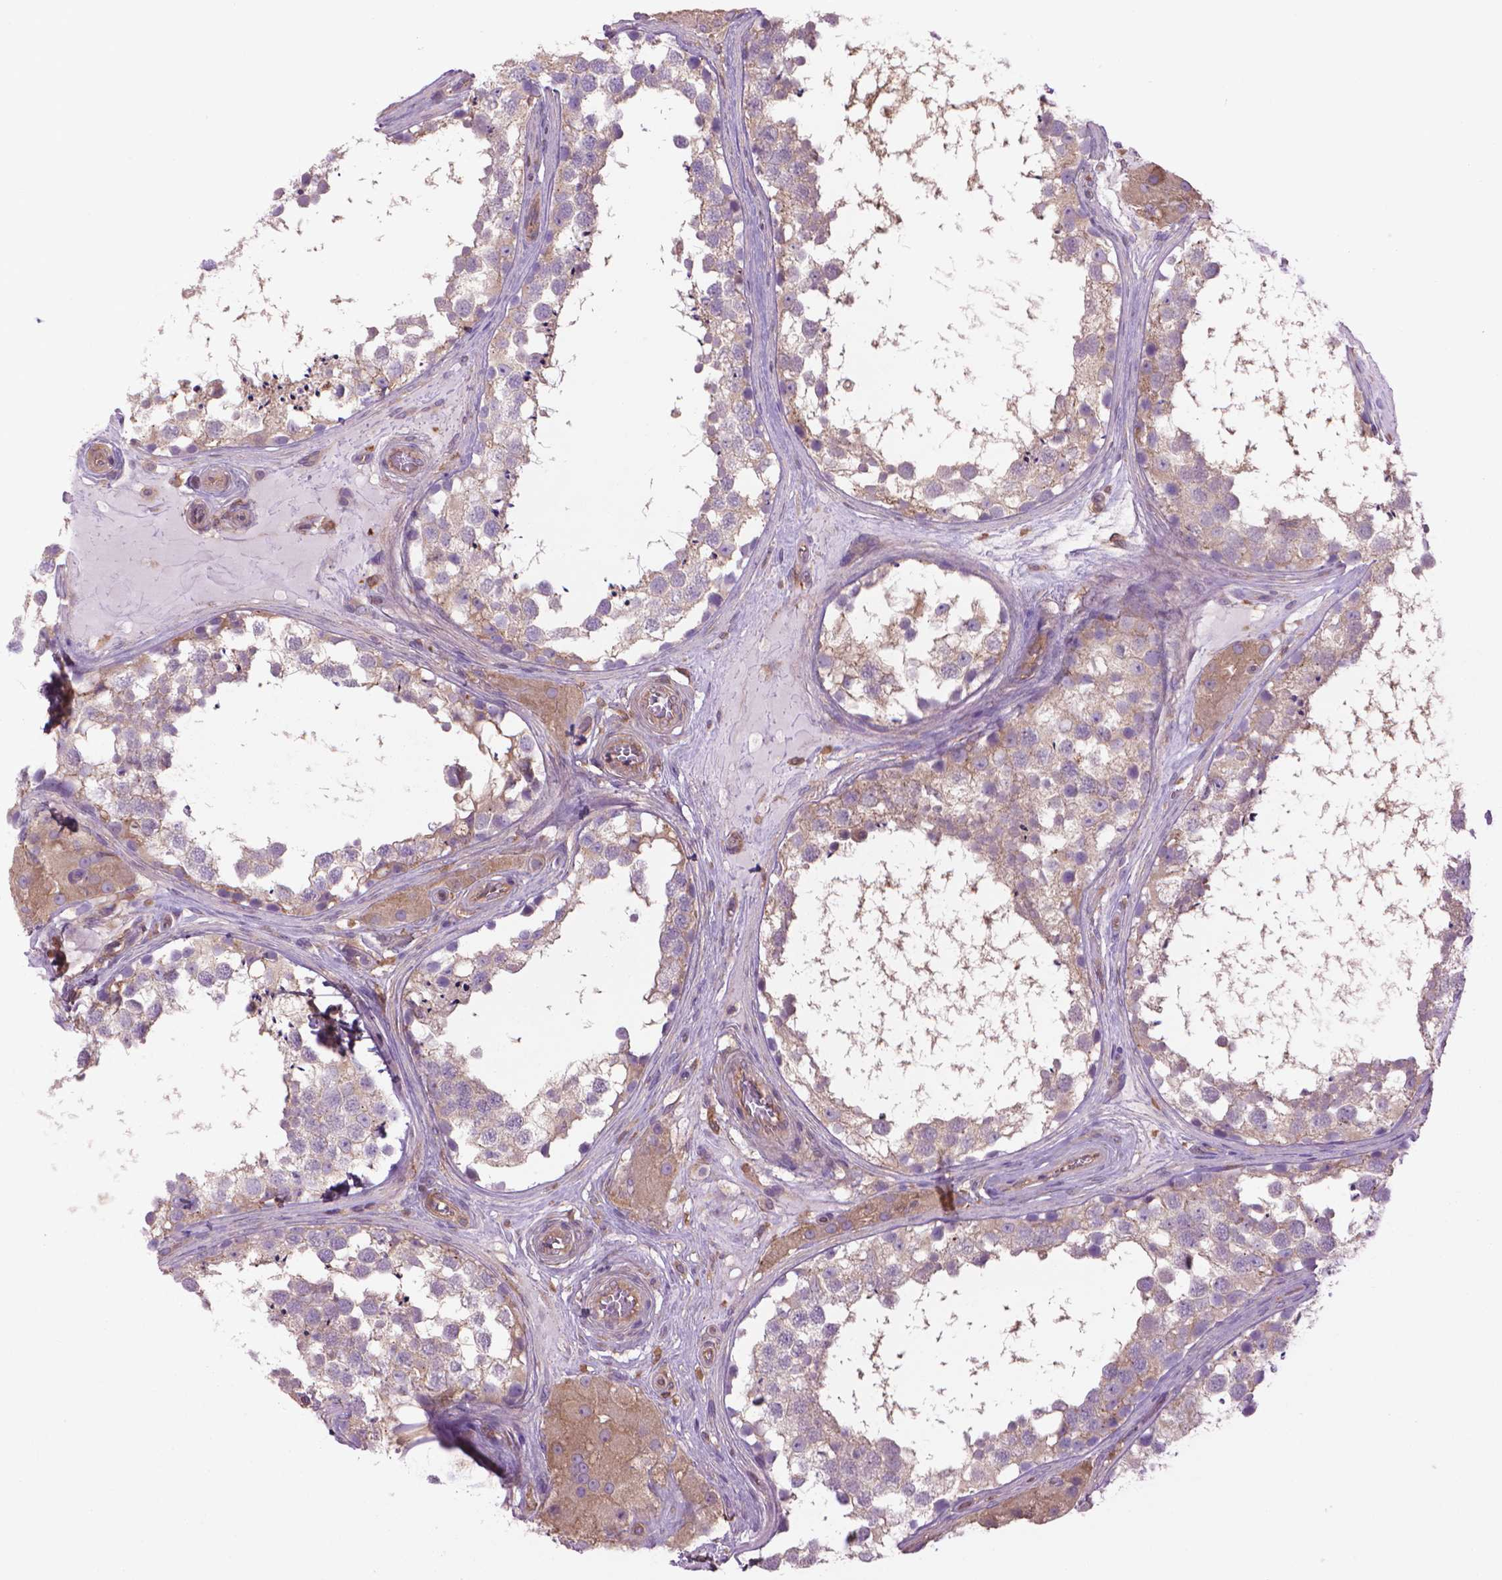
{"staining": {"intensity": "weak", "quantity": "25%-75%", "location": "cytoplasmic/membranous"}, "tissue": "testis", "cell_type": "Cells in seminiferous ducts", "image_type": "normal", "snomed": [{"axis": "morphology", "description": "Normal tissue, NOS"}, {"axis": "morphology", "description": "Seminoma, NOS"}, {"axis": "topography", "description": "Testis"}], "caption": "IHC micrograph of unremarkable testis: human testis stained using IHC exhibits low levels of weak protein expression localized specifically in the cytoplasmic/membranous of cells in seminiferous ducts, appearing as a cytoplasmic/membranous brown color.", "gene": "CORO1B", "patient": {"sex": "male", "age": 65}}